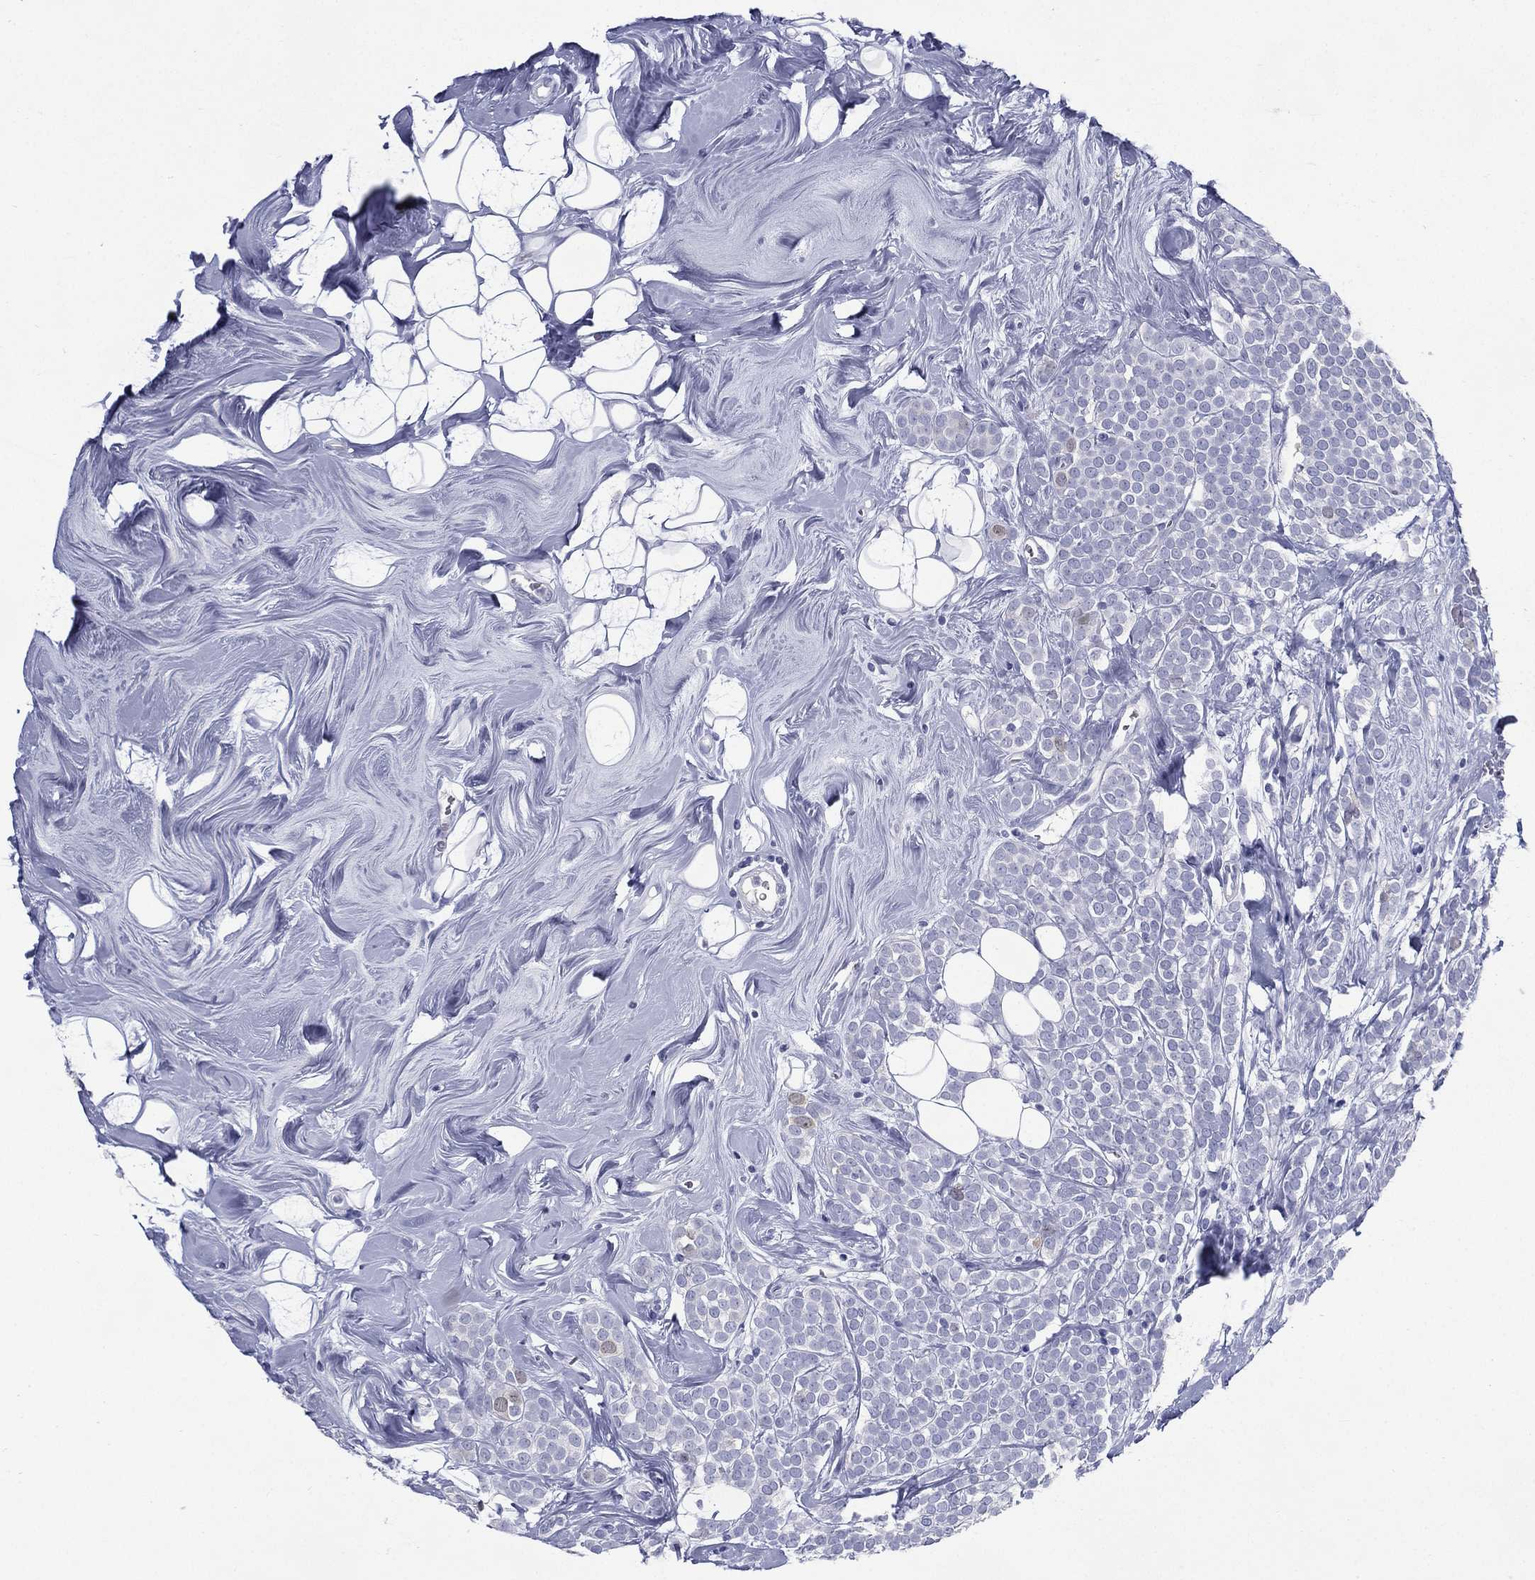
{"staining": {"intensity": "negative", "quantity": "none", "location": "none"}, "tissue": "breast cancer", "cell_type": "Tumor cells", "image_type": "cancer", "snomed": [{"axis": "morphology", "description": "Lobular carcinoma"}, {"axis": "topography", "description": "Breast"}], "caption": "Human breast cancer stained for a protein using IHC displays no expression in tumor cells.", "gene": "KIF2C", "patient": {"sex": "female", "age": 49}}